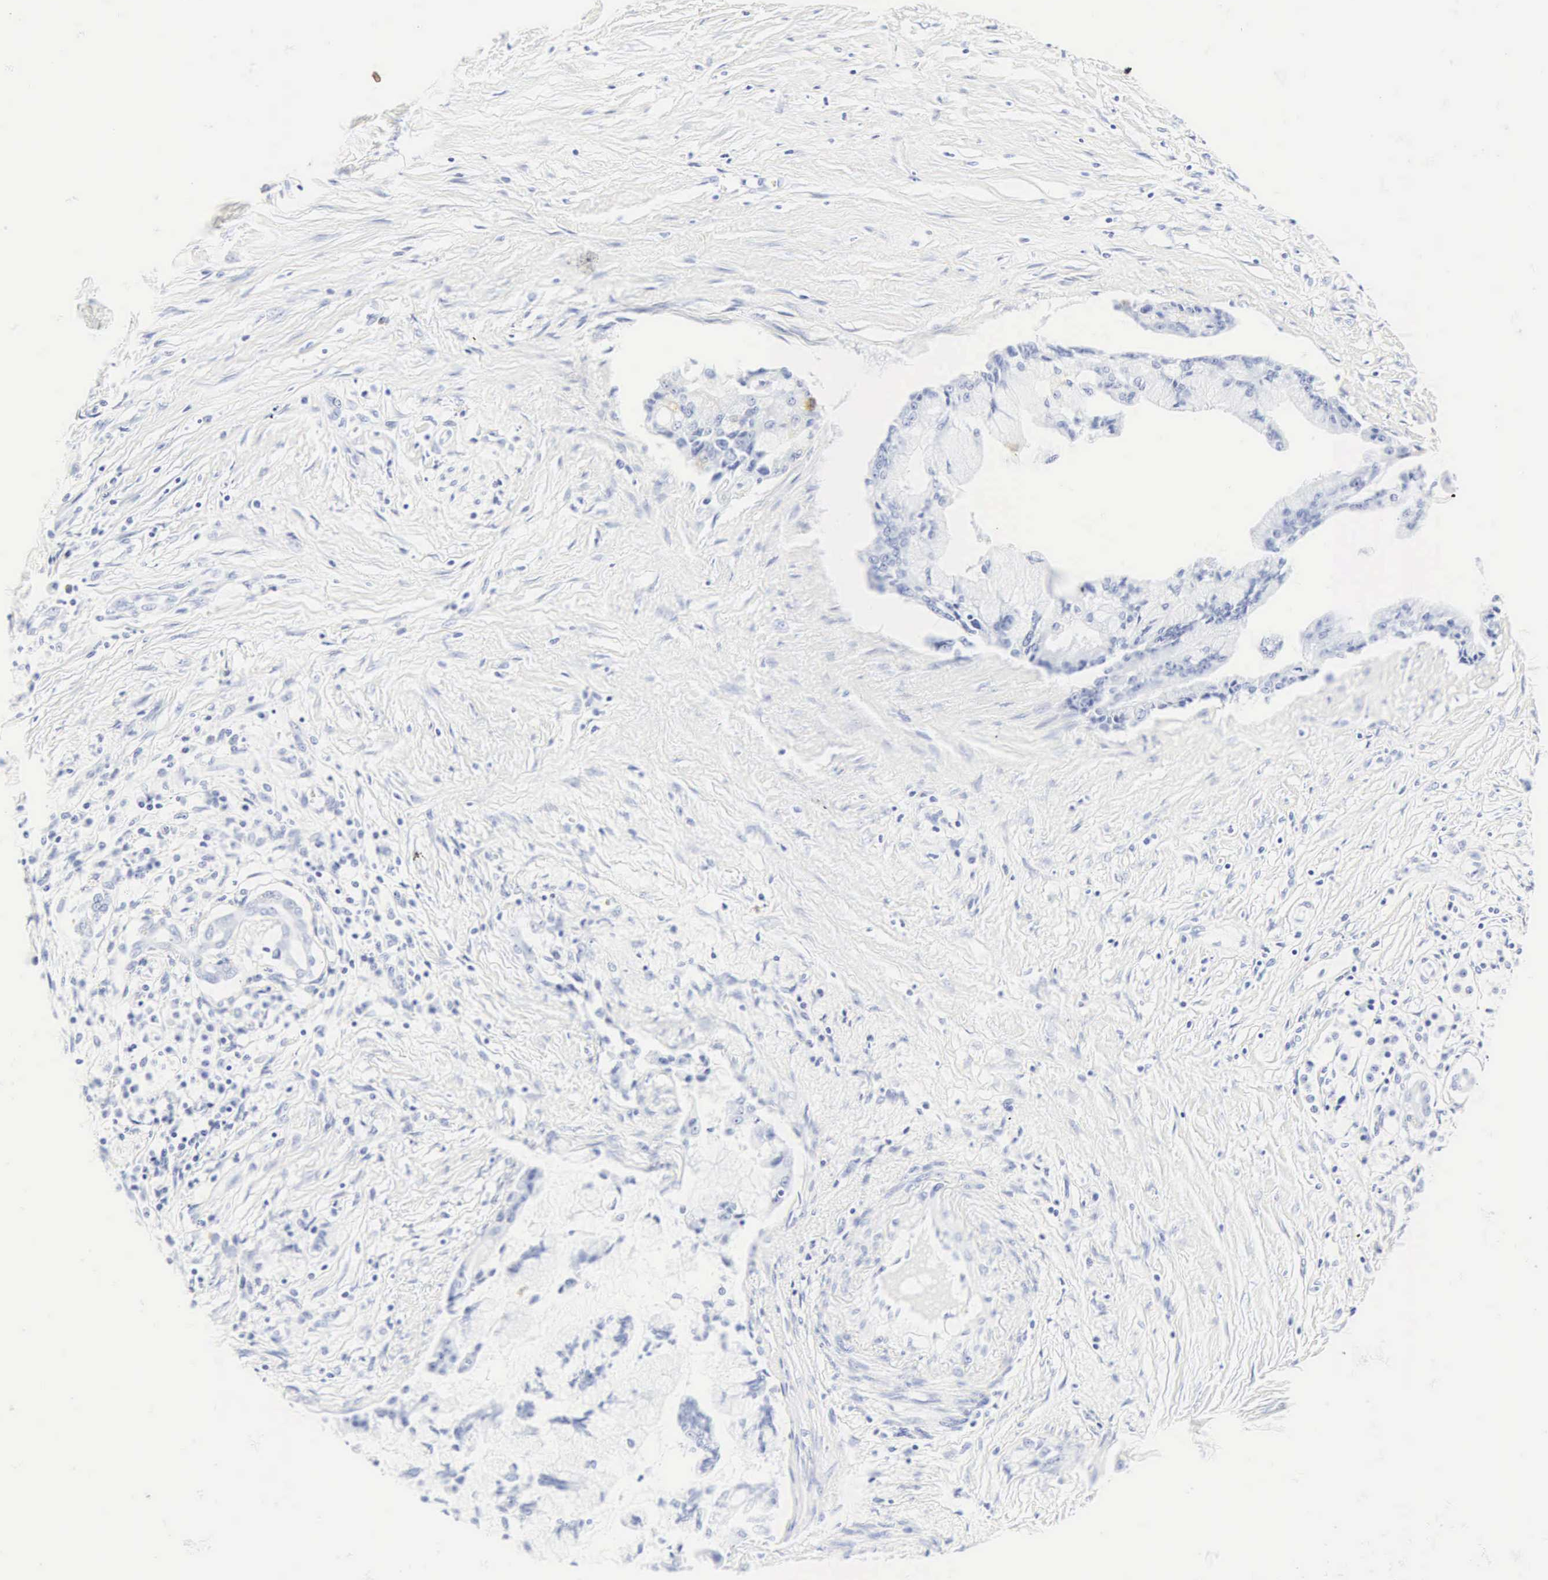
{"staining": {"intensity": "negative", "quantity": "none", "location": "none"}, "tissue": "pancreatic cancer", "cell_type": "Tumor cells", "image_type": "cancer", "snomed": [{"axis": "morphology", "description": "Adenocarcinoma, NOS"}, {"axis": "topography", "description": "Pancreas"}], "caption": "Protein analysis of pancreatic adenocarcinoma demonstrates no significant staining in tumor cells. (DAB immunohistochemistry (IHC) with hematoxylin counter stain).", "gene": "CGB3", "patient": {"sex": "male", "age": 59}}